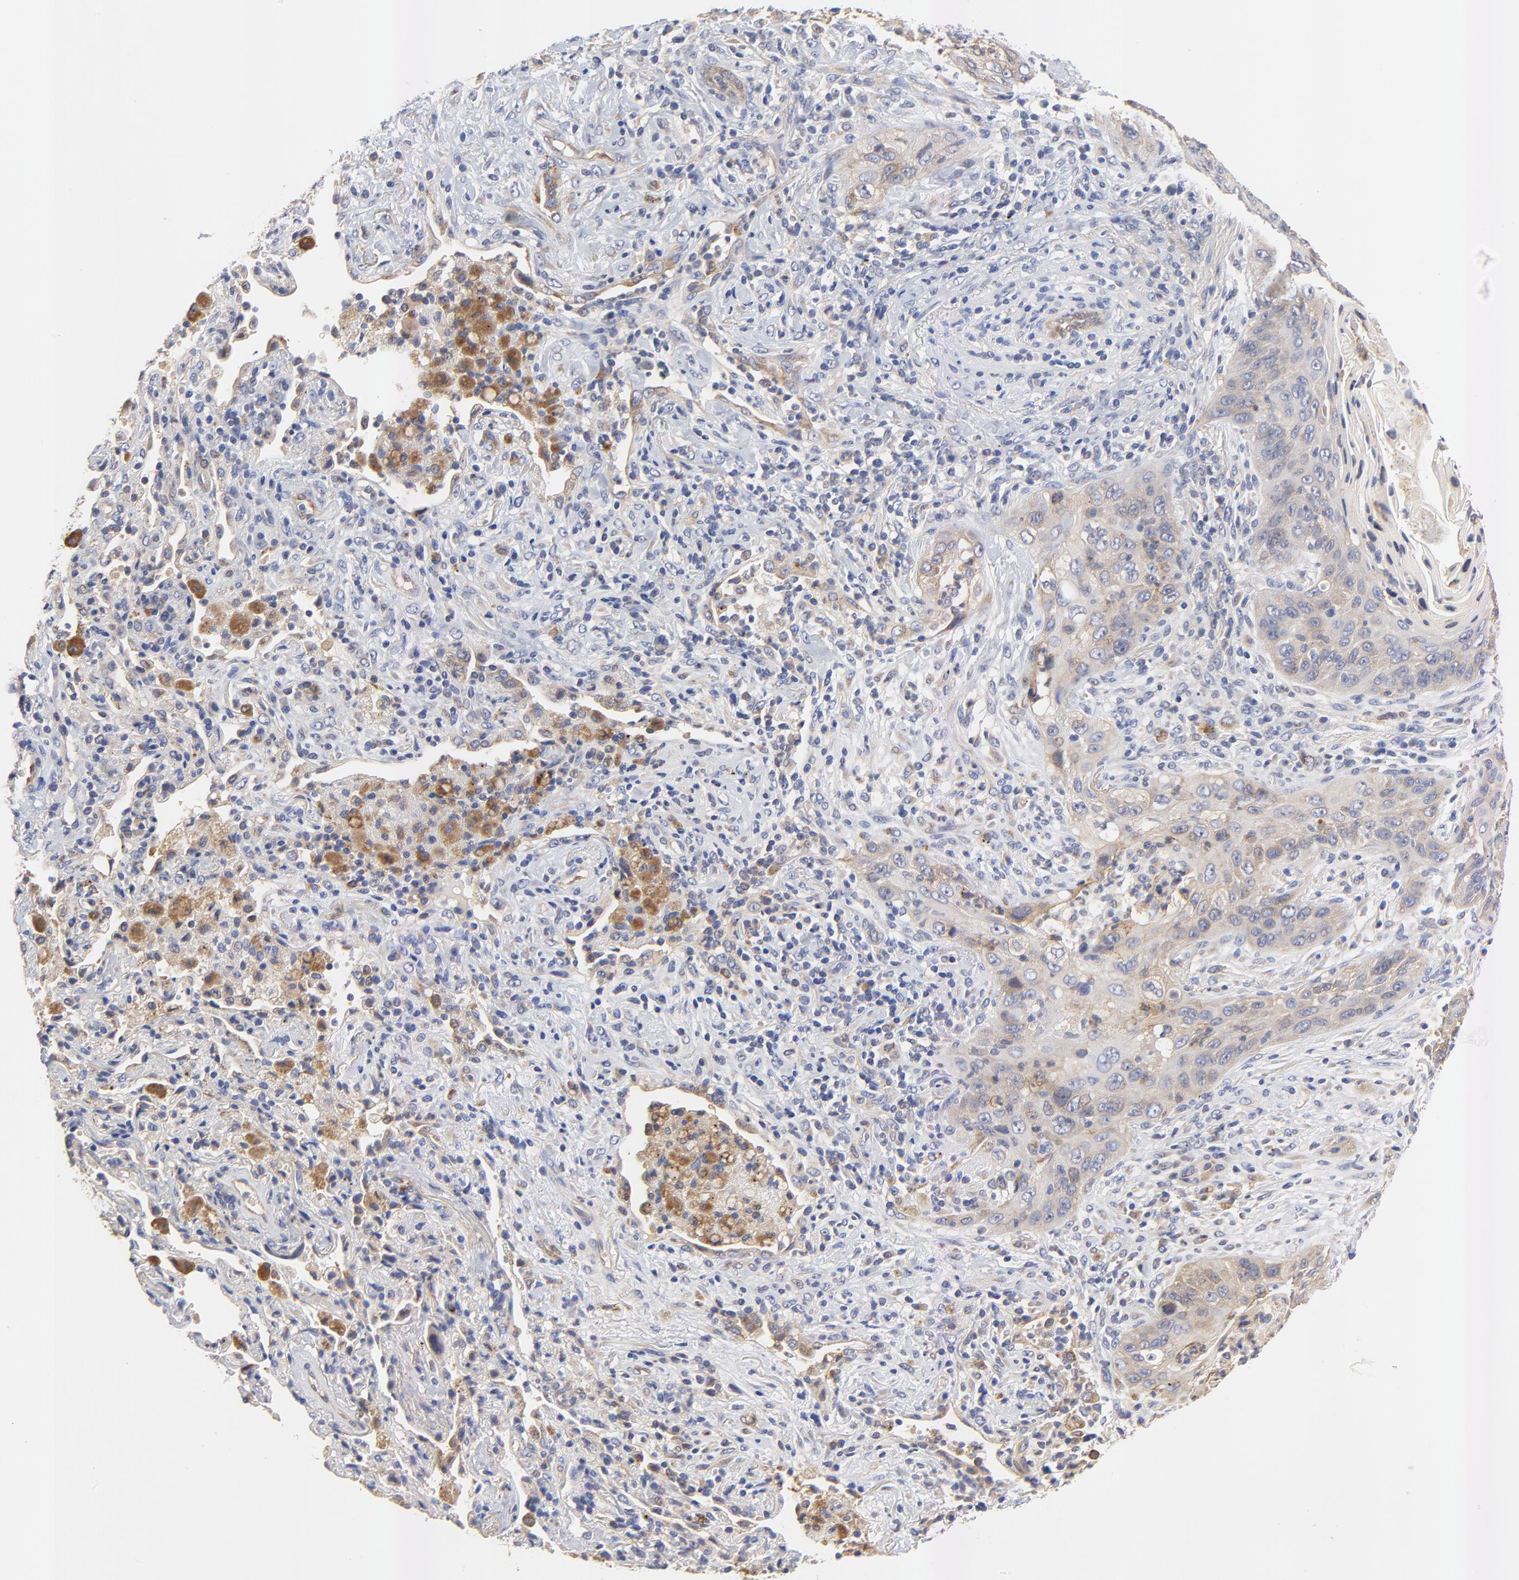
{"staining": {"intensity": "weak", "quantity": ">75%", "location": "cytoplasmic/membranous"}, "tissue": "lung cancer", "cell_type": "Tumor cells", "image_type": "cancer", "snomed": [{"axis": "morphology", "description": "Squamous cell carcinoma, NOS"}, {"axis": "topography", "description": "Lung"}], "caption": "Lung cancer stained for a protein exhibits weak cytoplasmic/membranous positivity in tumor cells. Nuclei are stained in blue.", "gene": "FBXL2", "patient": {"sex": "female", "age": 67}}